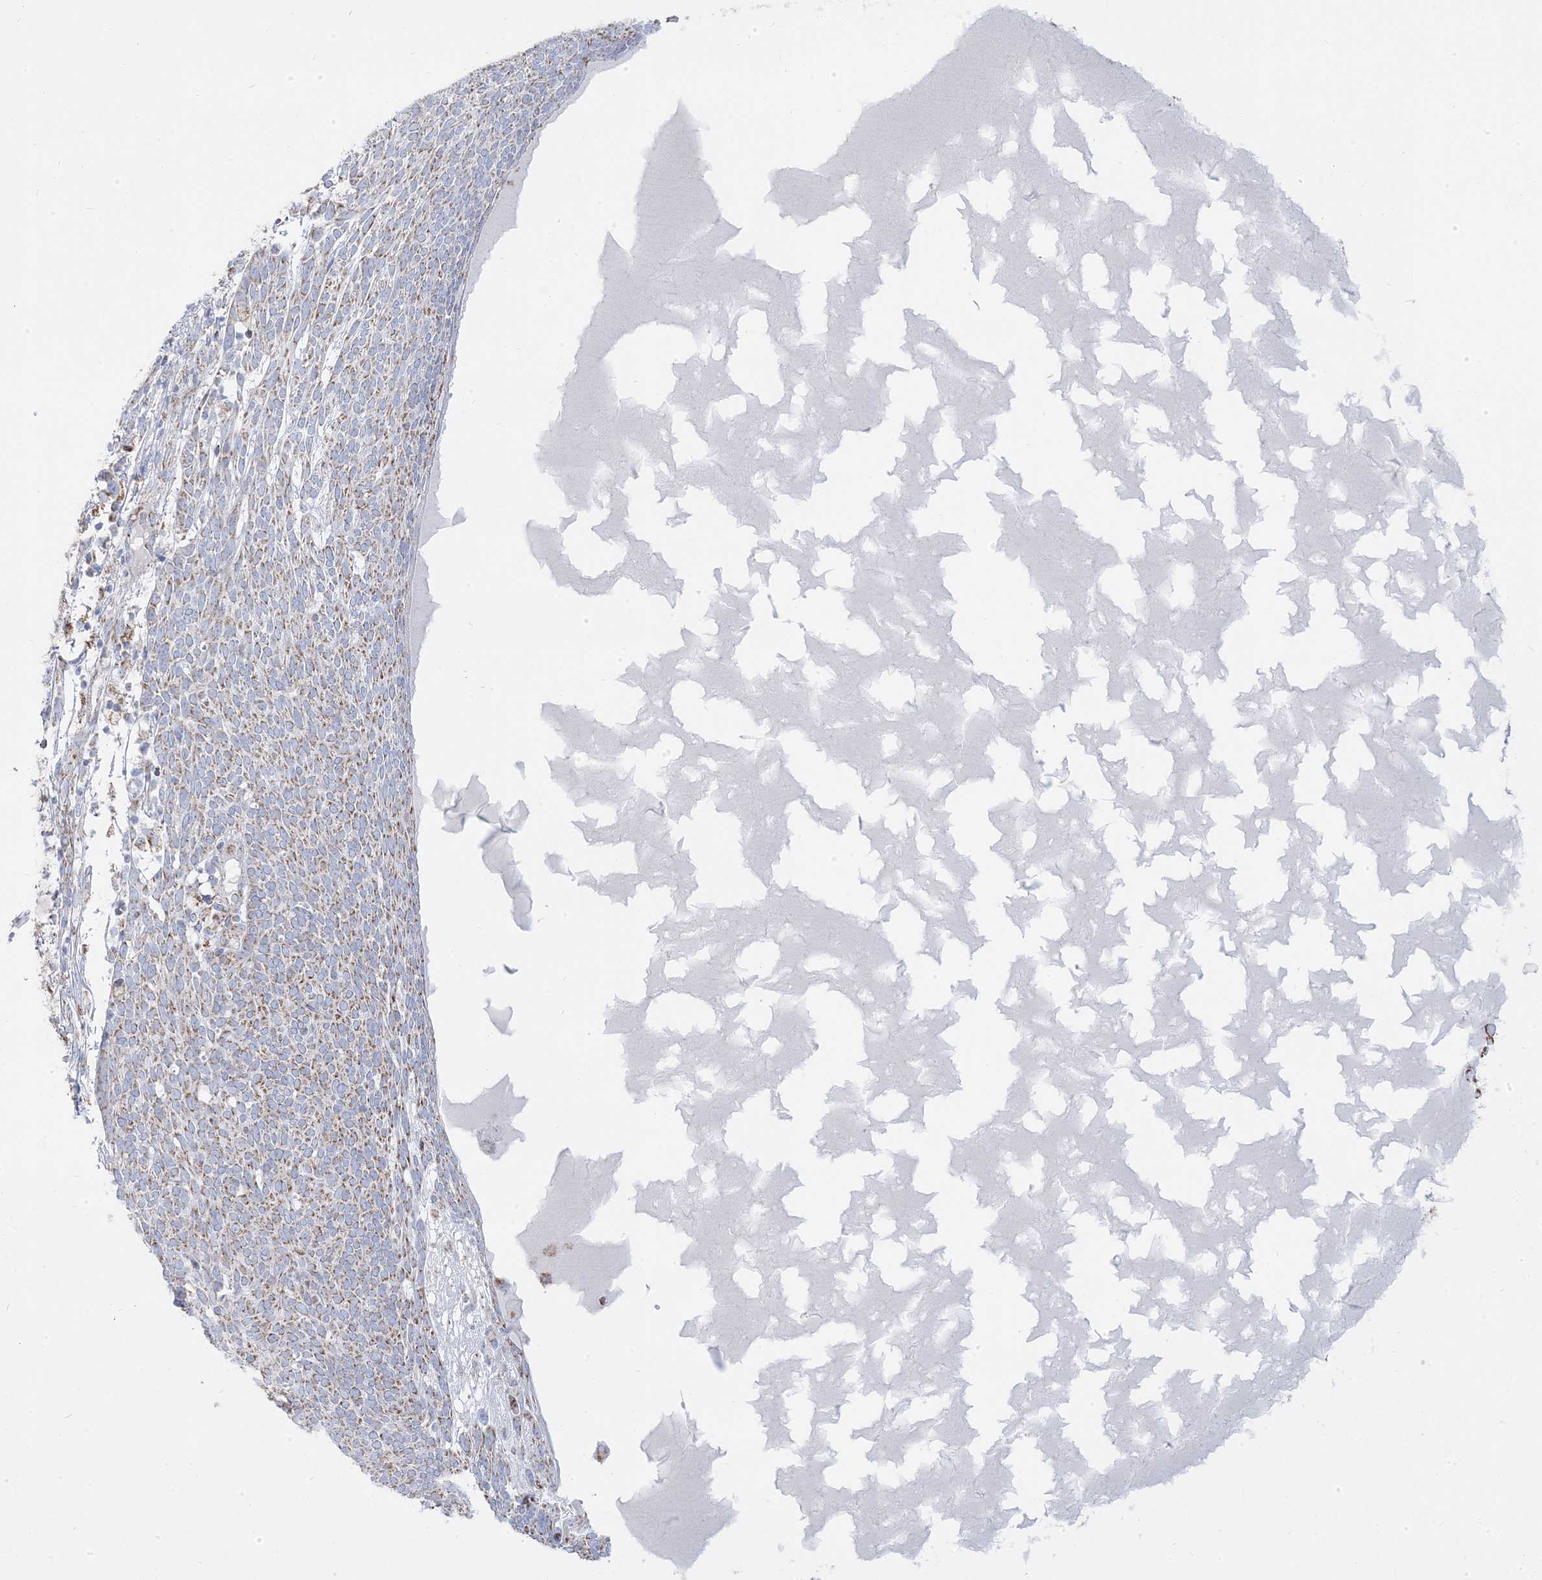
{"staining": {"intensity": "moderate", "quantity": ">75%", "location": "cytoplasmic/membranous"}, "tissue": "skin cancer", "cell_type": "Tumor cells", "image_type": "cancer", "snomed": [{"axis": "morphology", "description": "Squamous cell carcinoma, NOS"}, {"axis": "topography", "description": "Skin"}], "caption": "Immunohistochemical staining of human skin cancer demonstrates moderate cytoplasmic/membranous protein staining in approximately >75% of tumor cells. Using DAB (3,3'-diaminobenzidine) (brown) and hematoxylin (blue) stains, captured at high magnification using brightfield microscopy.", "gene": "PCCB", "patient": {"sex": "female", "age": 90}}